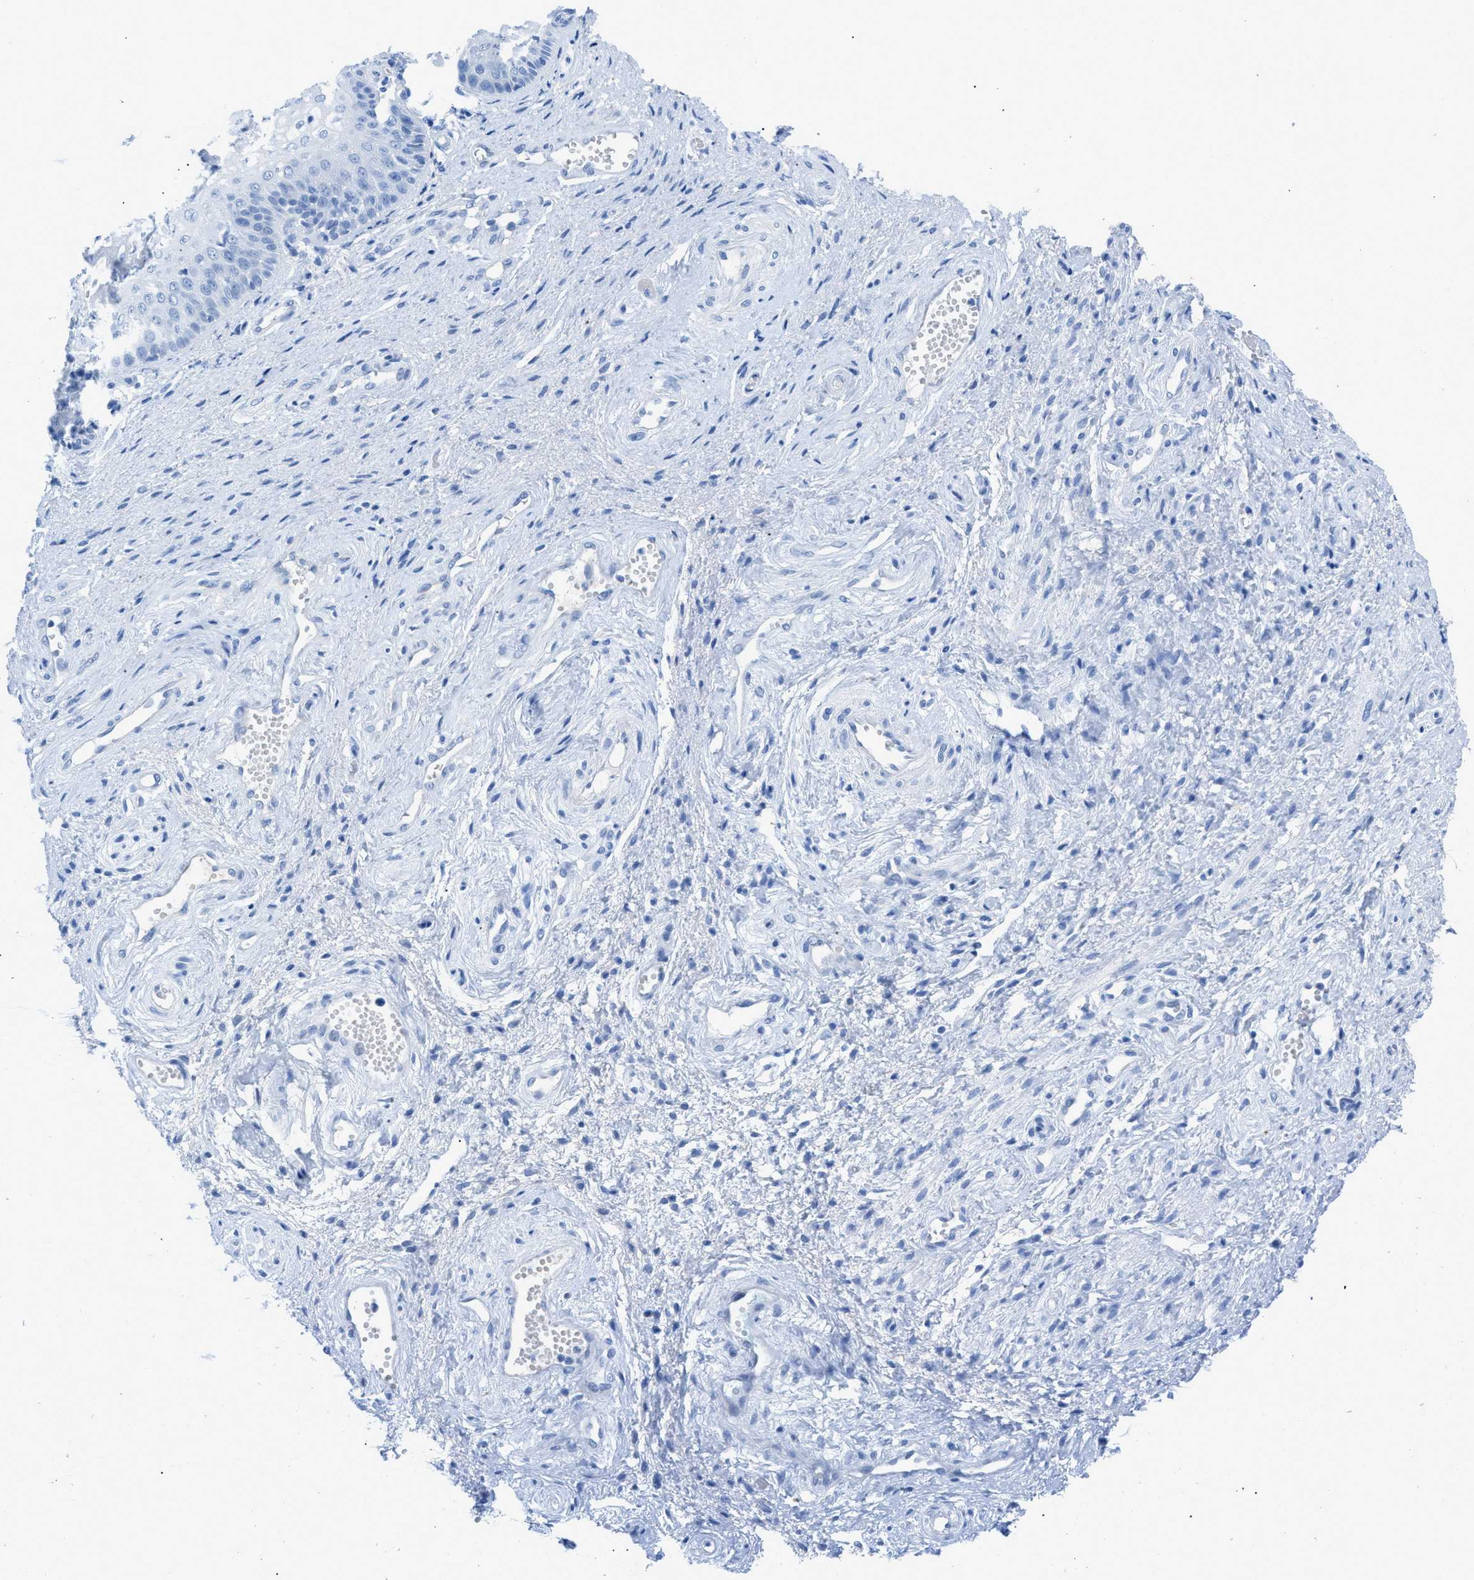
{"staining": {"intensity": "negative", "quantity": "none", "location": "none"}, "tissue": "vagina", "cell_type": "Squamous epithelial cells", "image_type": "normal", "snomed": [{"axis": "morphology", "description": "Normal tissue, NOS"}, {"axis": "topography", "description": "Vagina"}], "caption": "Immunohistochemistry (IHC) micrograph of unremarkable vagina stained for a protein (brown), which demonstrates no staining in squamous epithelial cells.", "gene": "TCL1A", "patient": {"sex": "female", "age": 34}}